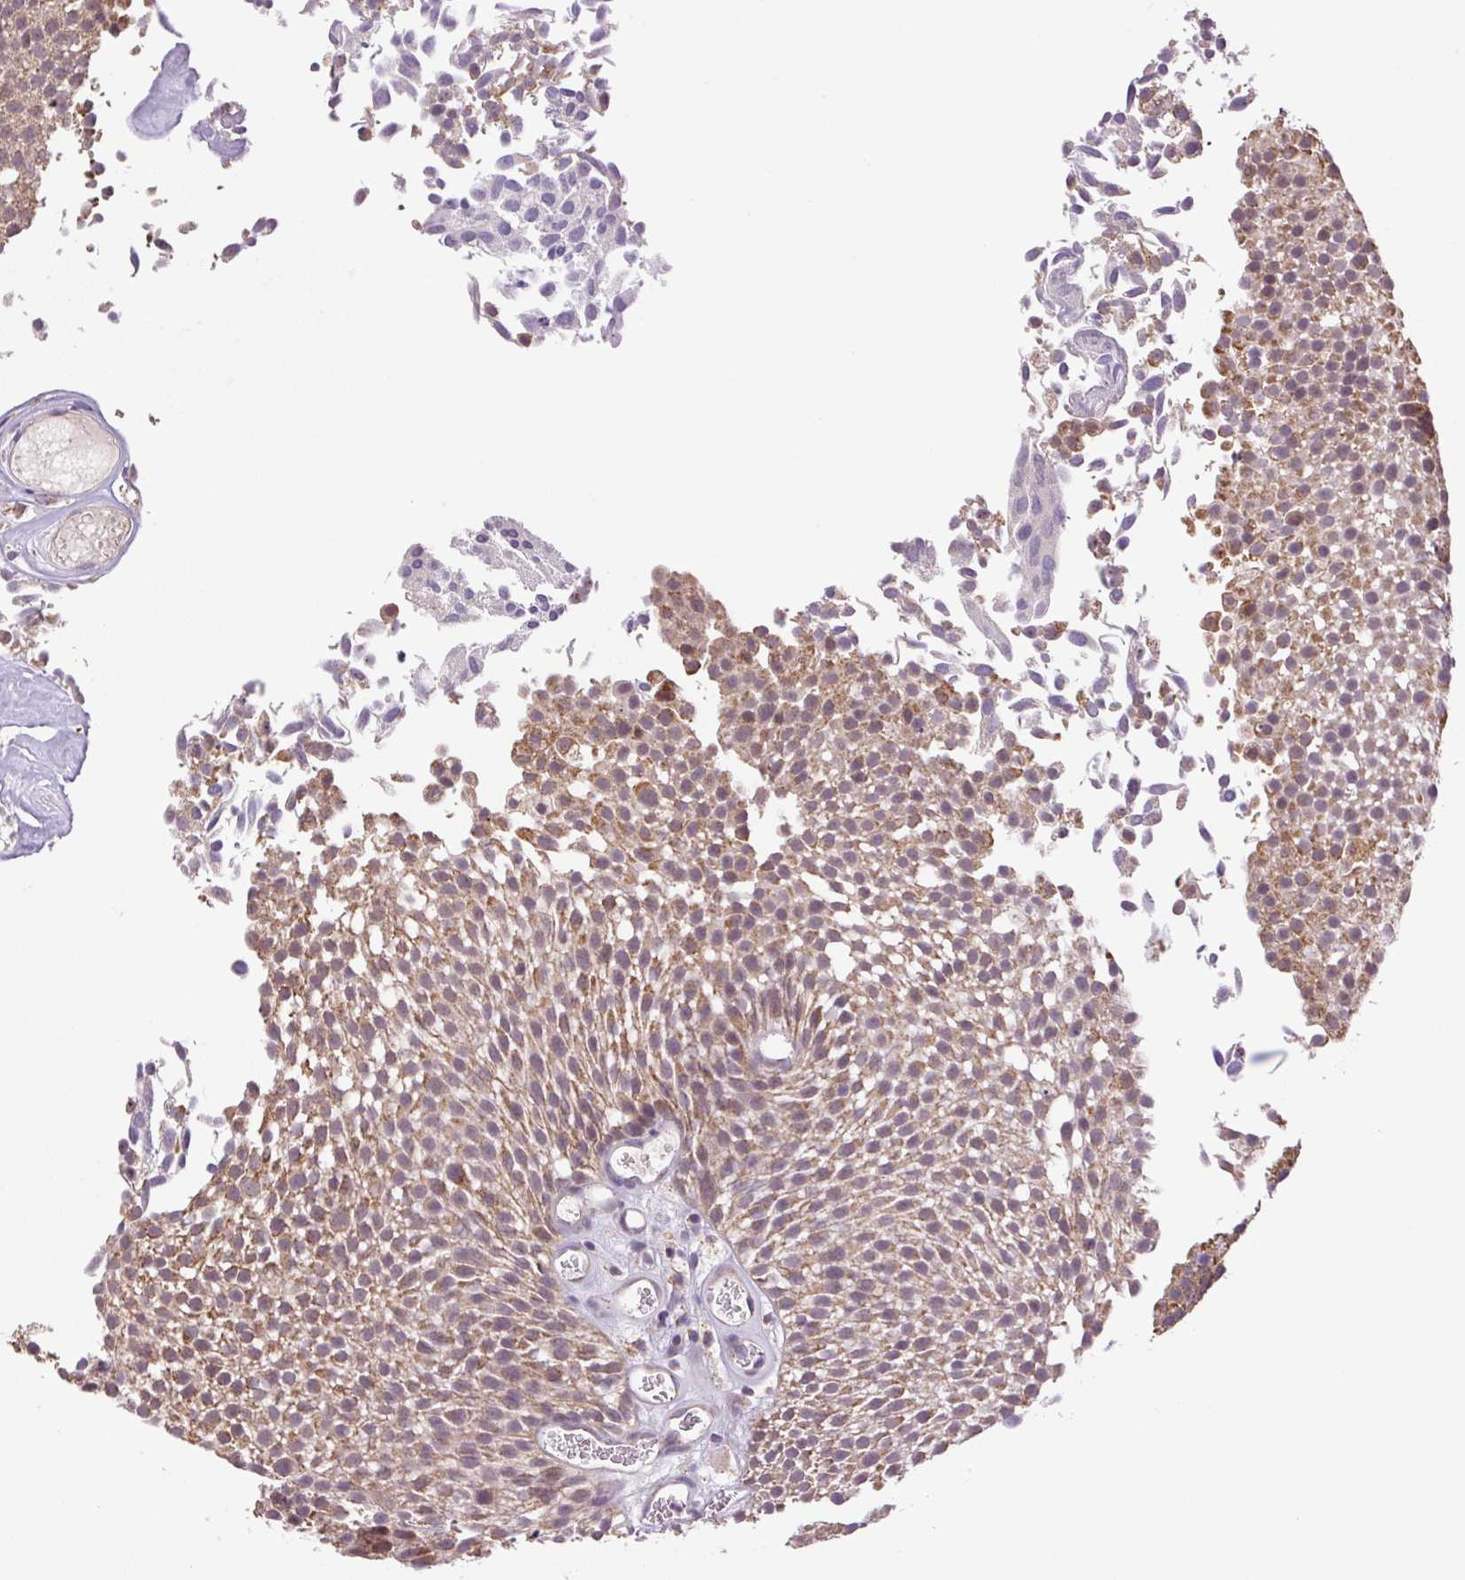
{"staining": {"intensity": "moderate", "quantity": "25%-75%", "location": "cytoplasmic/membranous,nuclear"}, "tissue": "urothelial cancer", "cell_type": "Tumor cells", "image_type": "cancer", "snomed": [{"axis": "morphology", "description": "Urothelial carcinoma, Low grade"}, {"axis": "topography", "description": "Urinary bladder"}], "caption": "Urothelial carcinoma (low-grade) tissue displays moderate cytoplasmic/membranous and nuclear expression in approximately 25%-75% of tumor cells The staining is performed using DAB brown chromogen to label protein expression. The nuclei are counter-stained blue using hematoxylin.", "gene": "SGF29", "patient": {"sex": "female", "age": 79}}